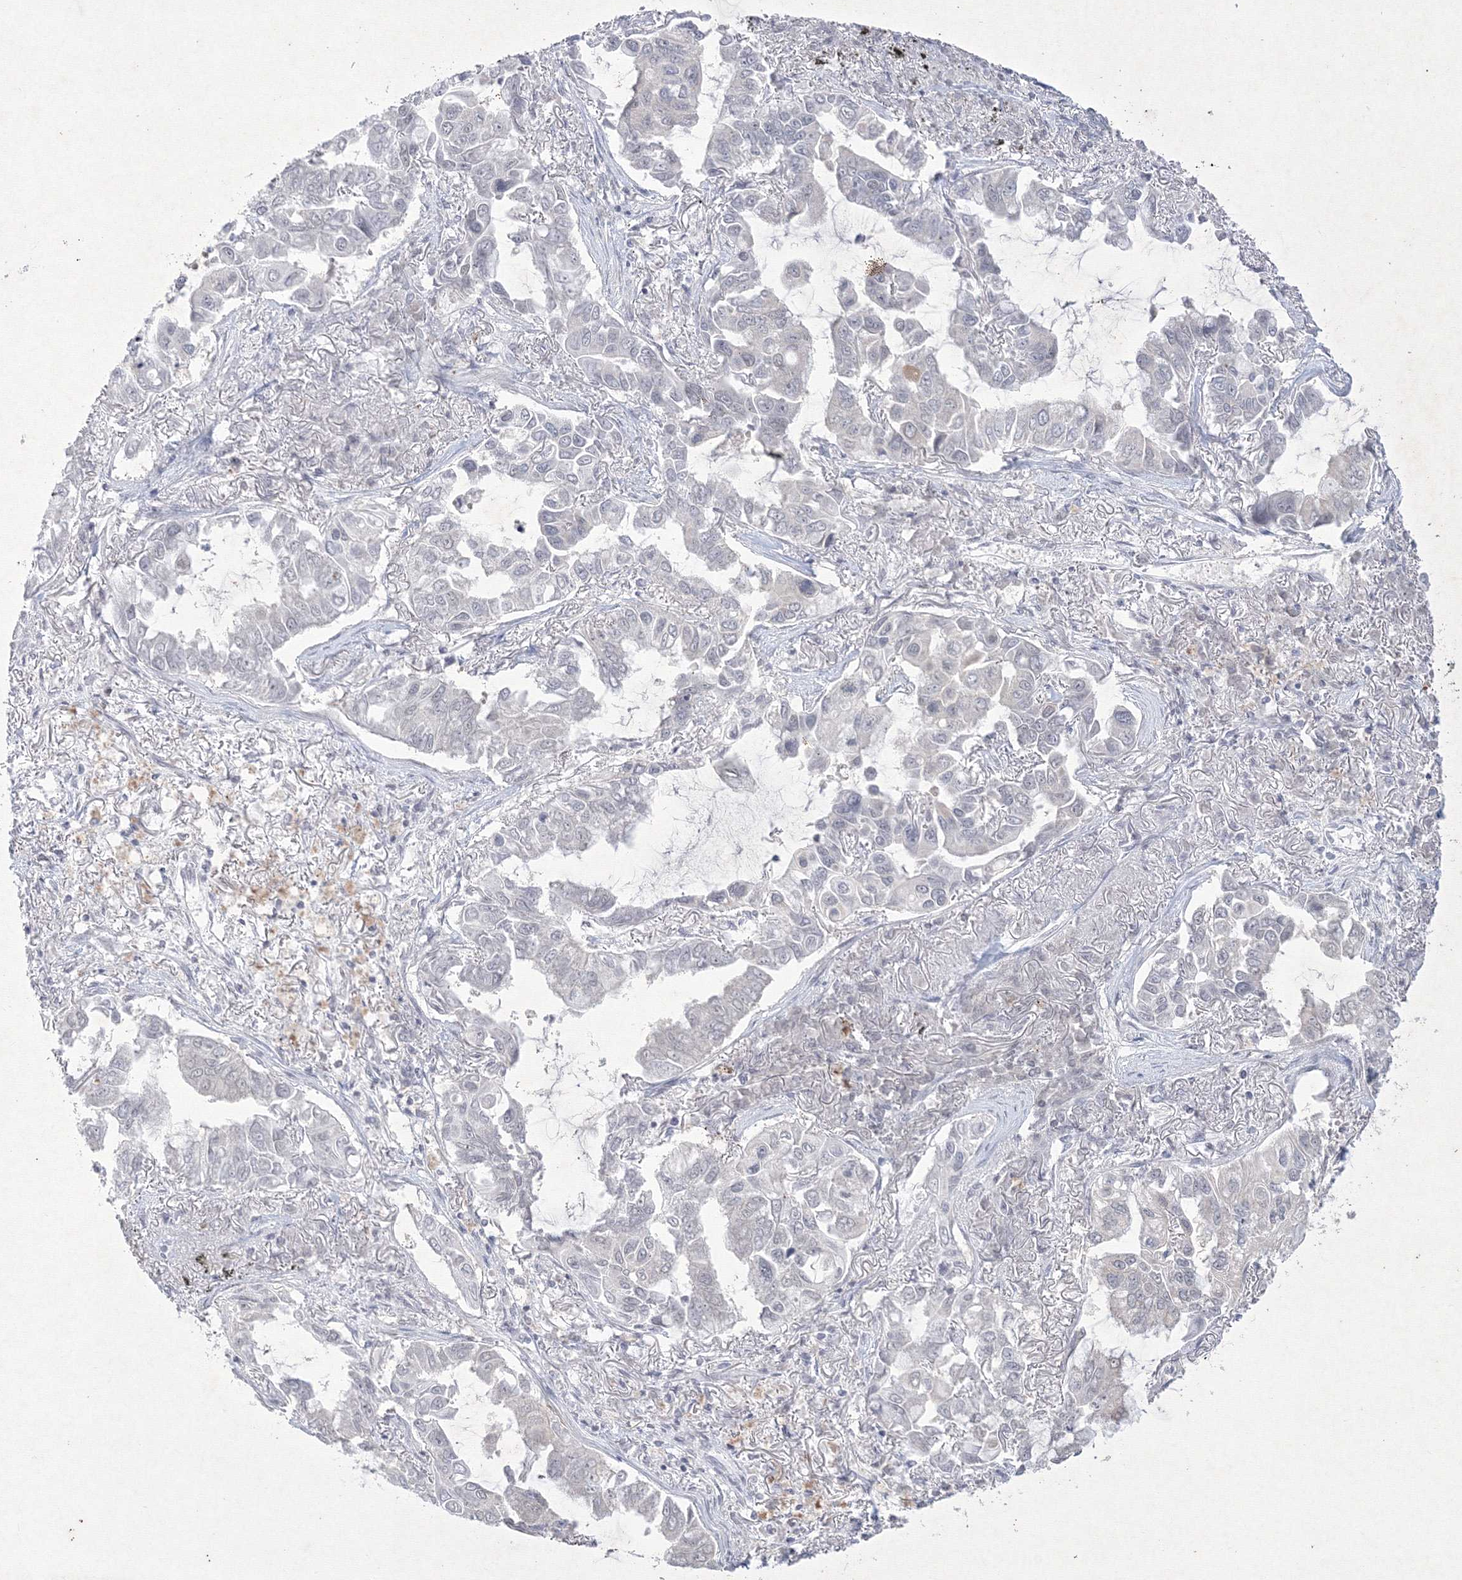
{"staining": {"intensity": "negative", "quantity": "none", "location": "none"}, "tissue": "lung cancer", "cell_type": "Tumor cells", "image_type": "cancer", "snomed": [{"axis": "morphology", "description": "Adenocarcinoma, NOS"}, {"axis": "topography", "description": "Lung"}], "caption": "This photomicrograph is of lung adenocarcinoma stained with immunohistochemistry (IHC) to label a protein in brown with the nuclei are counter-stained blue. There is no positivity in tumor cells.", "gene": "NXPE3", "patient": {"sex": "male", "age": 64}}